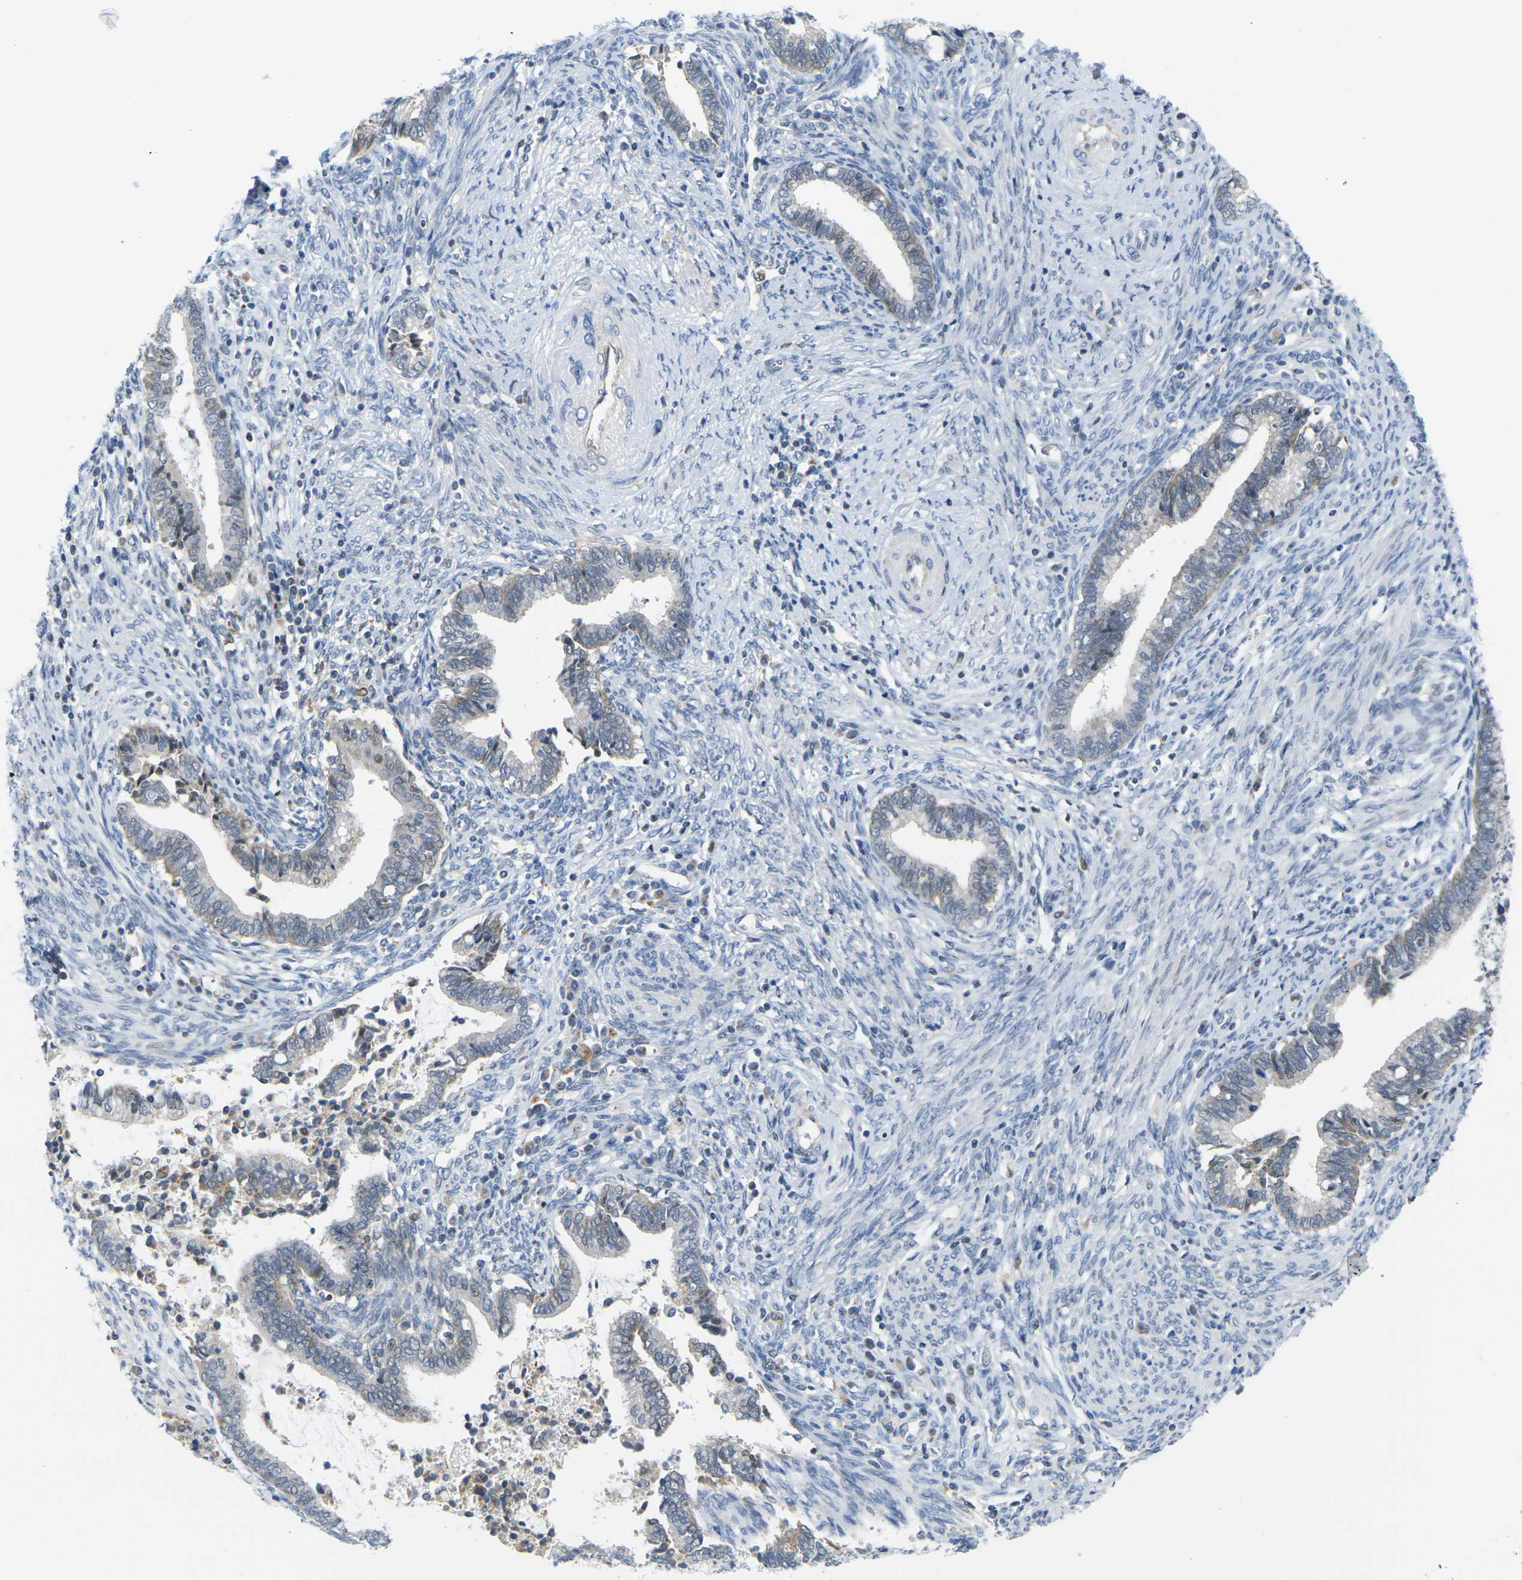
{"staining": {"intensity": "negative", "quantity": "none", "location": "none"}, "tissue": "cervical cancer", "cell_type": "Tumor cells", "image_type": "cancer", "snomed": [{"axis": "morphology", "description": "Adenocarcinoma, NOS"}, {"axis": "topography", "description": "Cervix"}], "caption": "Histopathology image shows no significant protein staining in tumor cells of cervical cancer. The staining was performed using DAB (3,3'-diaminobenzidine) to visualize the protein expression in brown, while the nuclei were stained in blue with hematoxylin (Magnification: 20x).", "gene": "OTOF", "patient": {"sex": "female", "age": 44}}